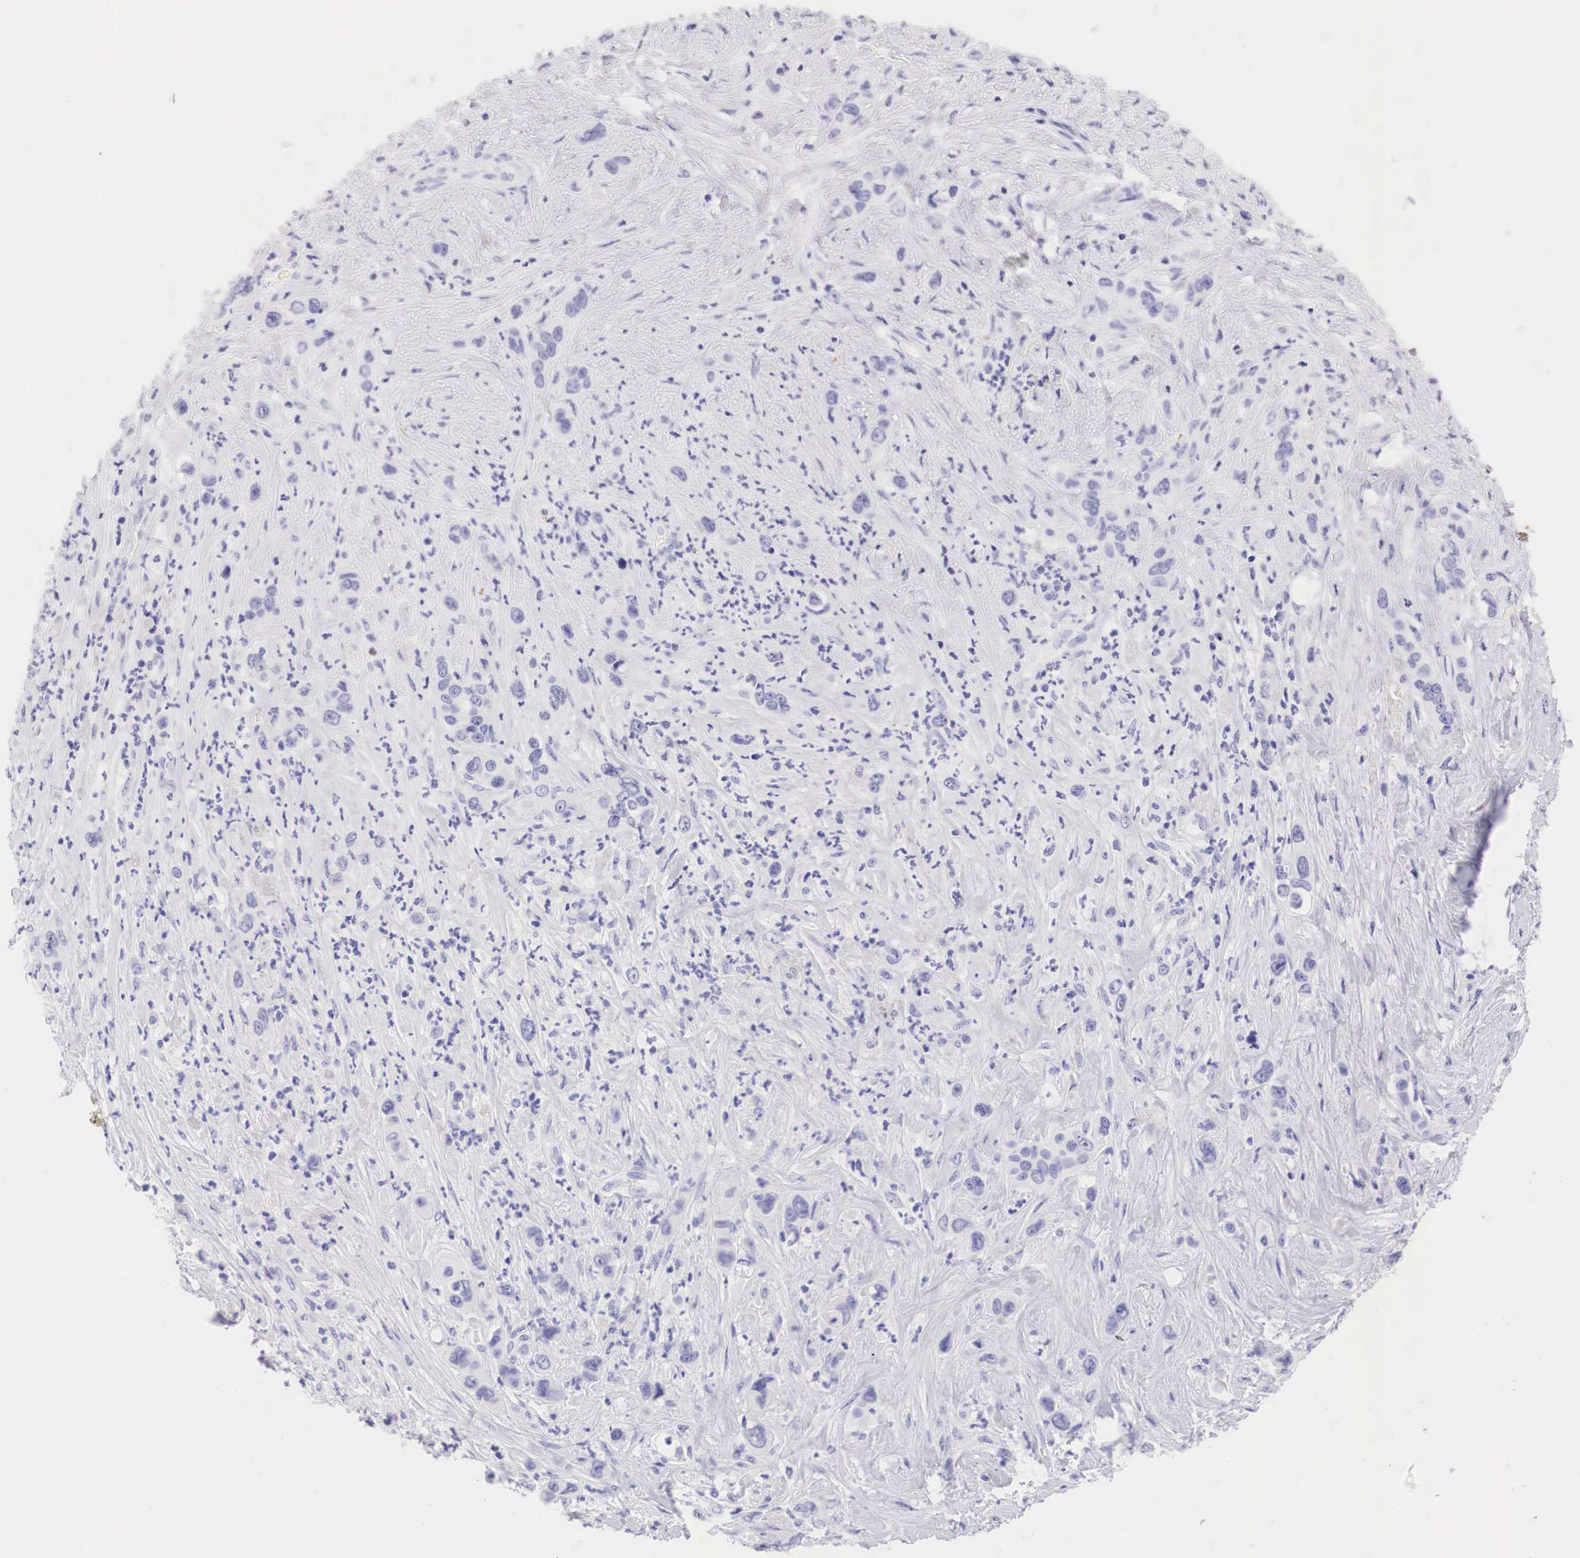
{"staining": {"intensity": "negative", "quantity": "none", "location": "none"}, "tissue": "liver cancer", "cell_type": "Tumor cells", "image_type": "cancer", "snomed": [{"axis": "morphology", "description": "Cholangiocarcinoma"}, {"axis": "topography", "description": "Liver"}], "caption": "Tumor cells show no significant protein staining in liver cholangiocarcinoma.", "gene": "TYR", "patient": {"sex": "female", "age": 79}}